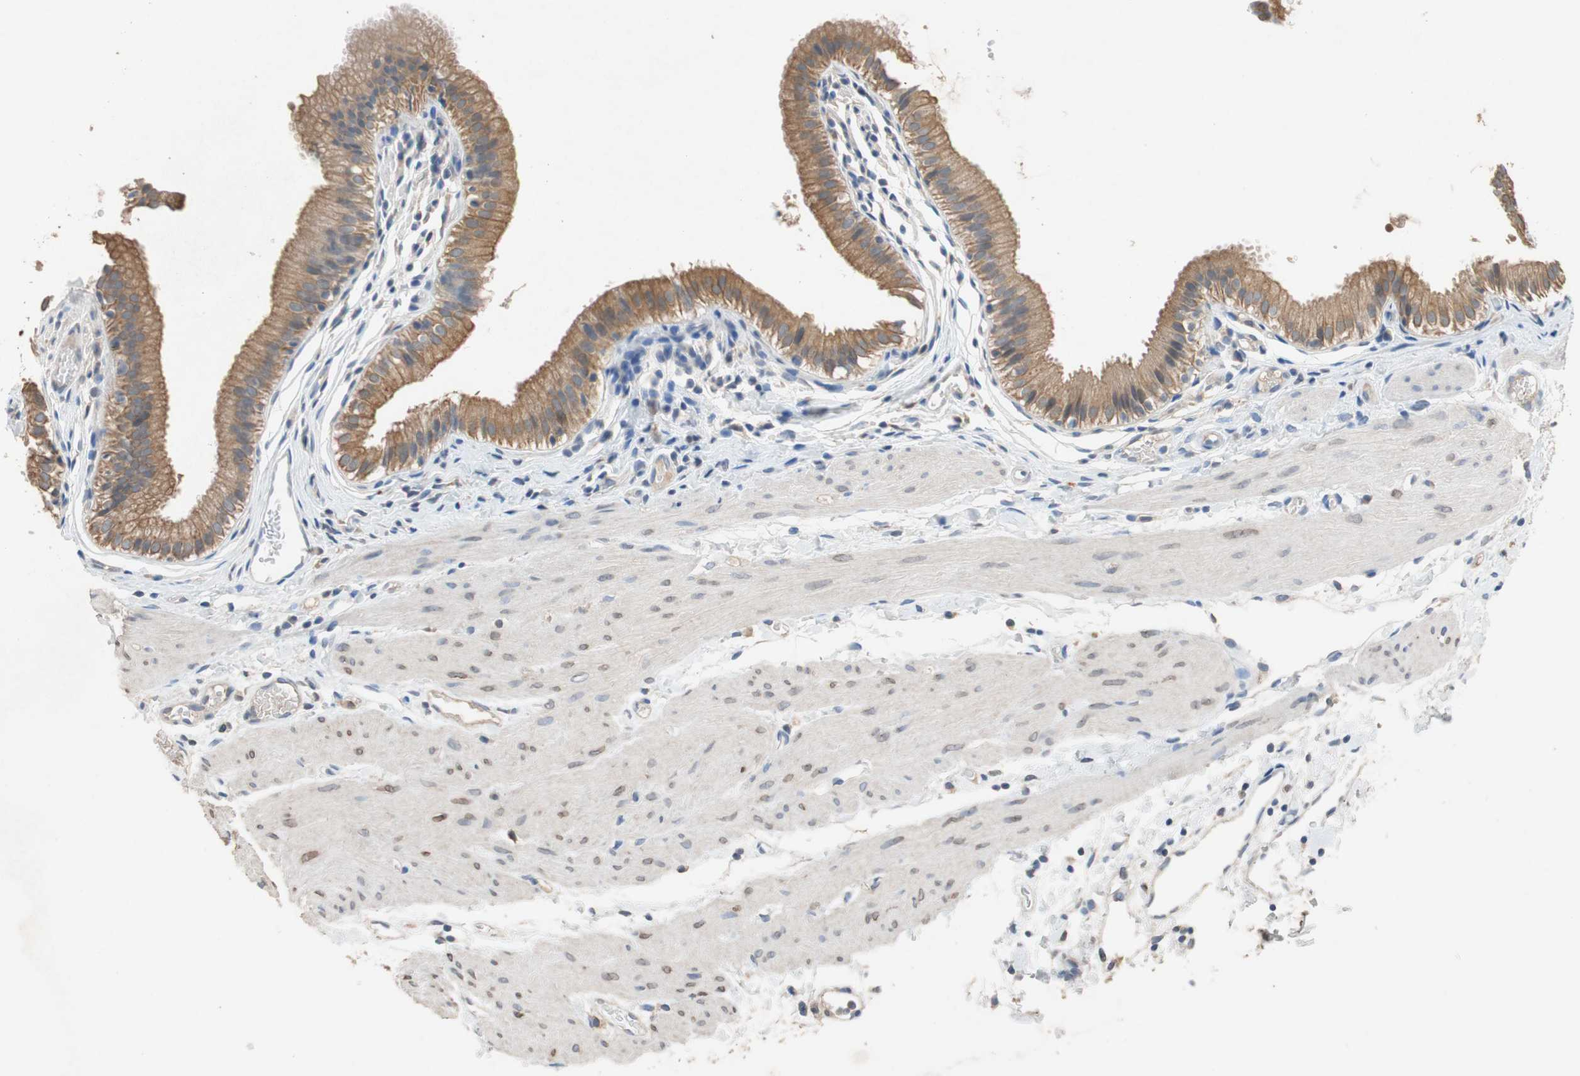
{"staining": {"intensity": "moderate", "quantity": ">75%", "location": "cytoplasmic/membranous"}, "tissue": "gallbladder", "cell_type": "Glandular cells", "image_type": "normal", "snomed": [{"axis": "morphology", "description": "Normal tissue, NOS"}, {"axis": "topography", "description": "Gallbladder"}], "caption": "This is an image of immunohistochemistry staining of benign gallbladder, which shows moderate expression in the cytoplasmic/membranous of glandular cells.", "gene": "ADAP1", "patient": {"sex": "female", "age": 26}}